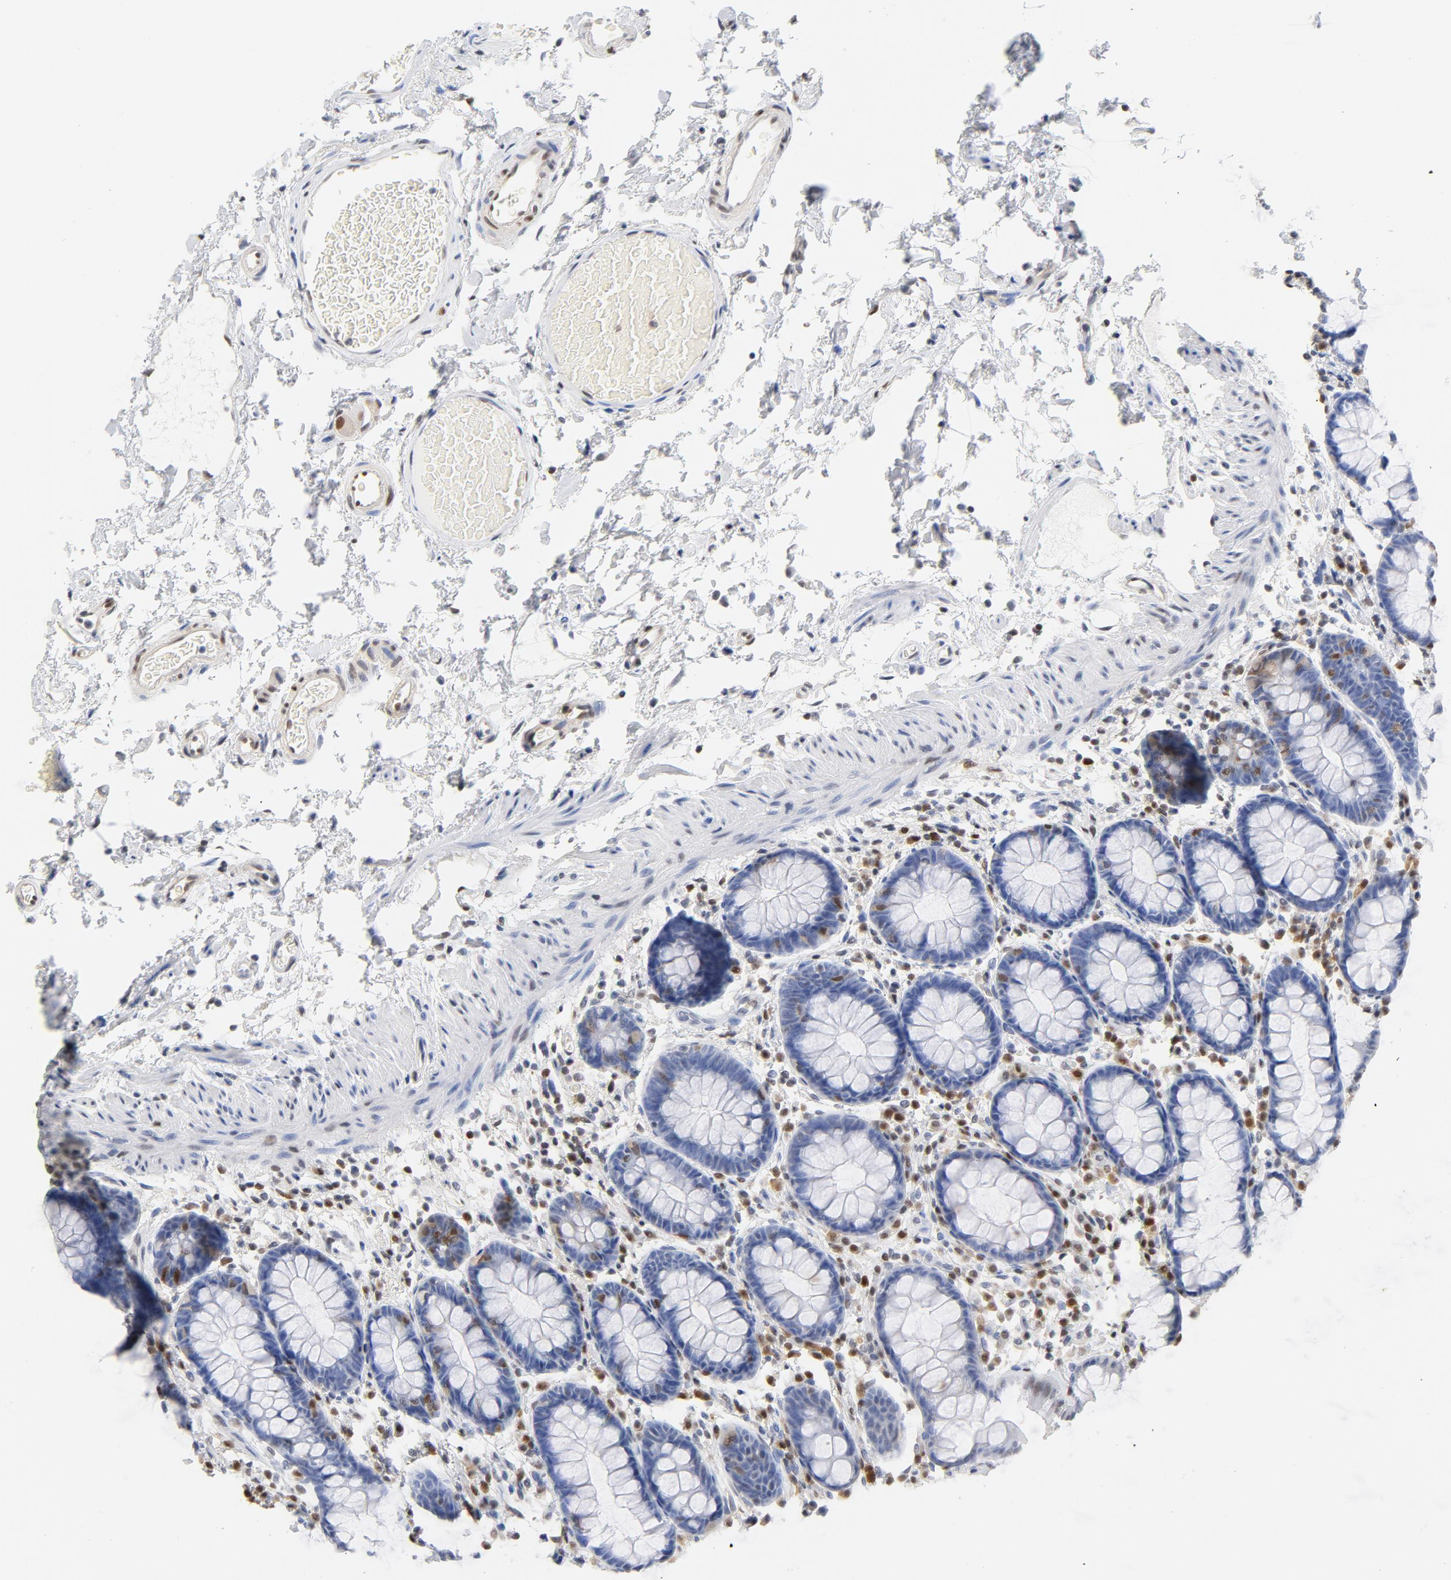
{"staining": {"intensity": "negative", "quantity": "none", "location": "none"}, "tissue": "rectum", "cell_type": "Glandular cells", "image_type": "normal", "snomed": [{"axis": "morphology", "description": "Normal tissue, NOS"}, {"axis": "topography", "description": "Rectum"}], "caption": "The immunohistochemistry histopathology image has no significant expression in glandular cells of rectum.", "gene": "CDKN1B", "patient": {"sex": "male", "age": 92}}